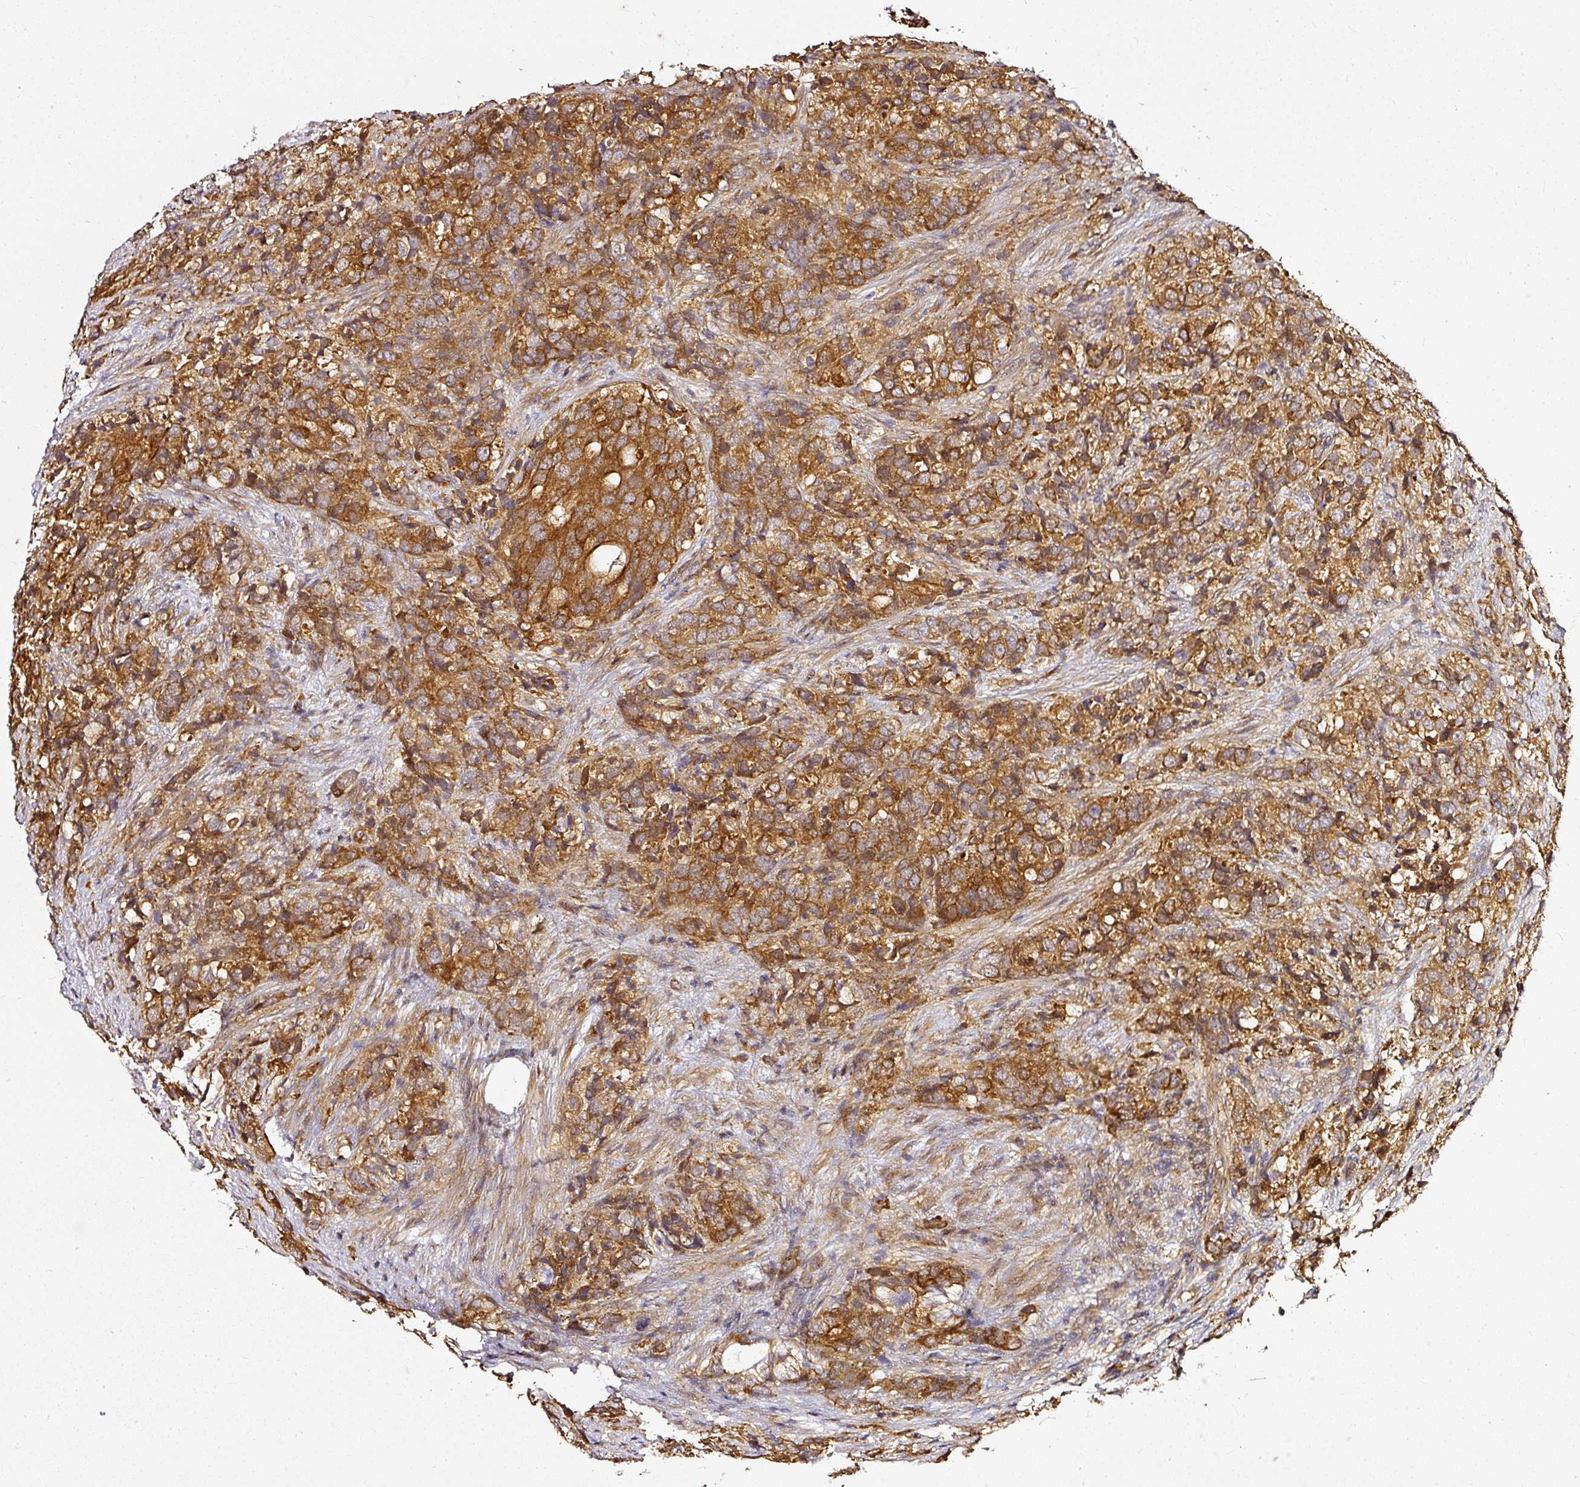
{"staining": {"intensity": "strong", "quantity": ">75%", "location": "cytoplasmic/membranous"}, "tissue": "prostate cancer", "cell_type": "Tumor cells", "image_type": "cancer", "snomed": [{"axis": "morphology", "description": "Adenocarcinoma, High grade"}, {"axis": "topography", "description": "Prostate"}], "caption": "Strong cytoplasmic/membranous protein positivity is appreciated in approximately >75% of tumor cells in adenocarcinoma (high-grade) (prostate).", "gene": "MIF4GD", "patient": {"sex": "male", "age": 62}}